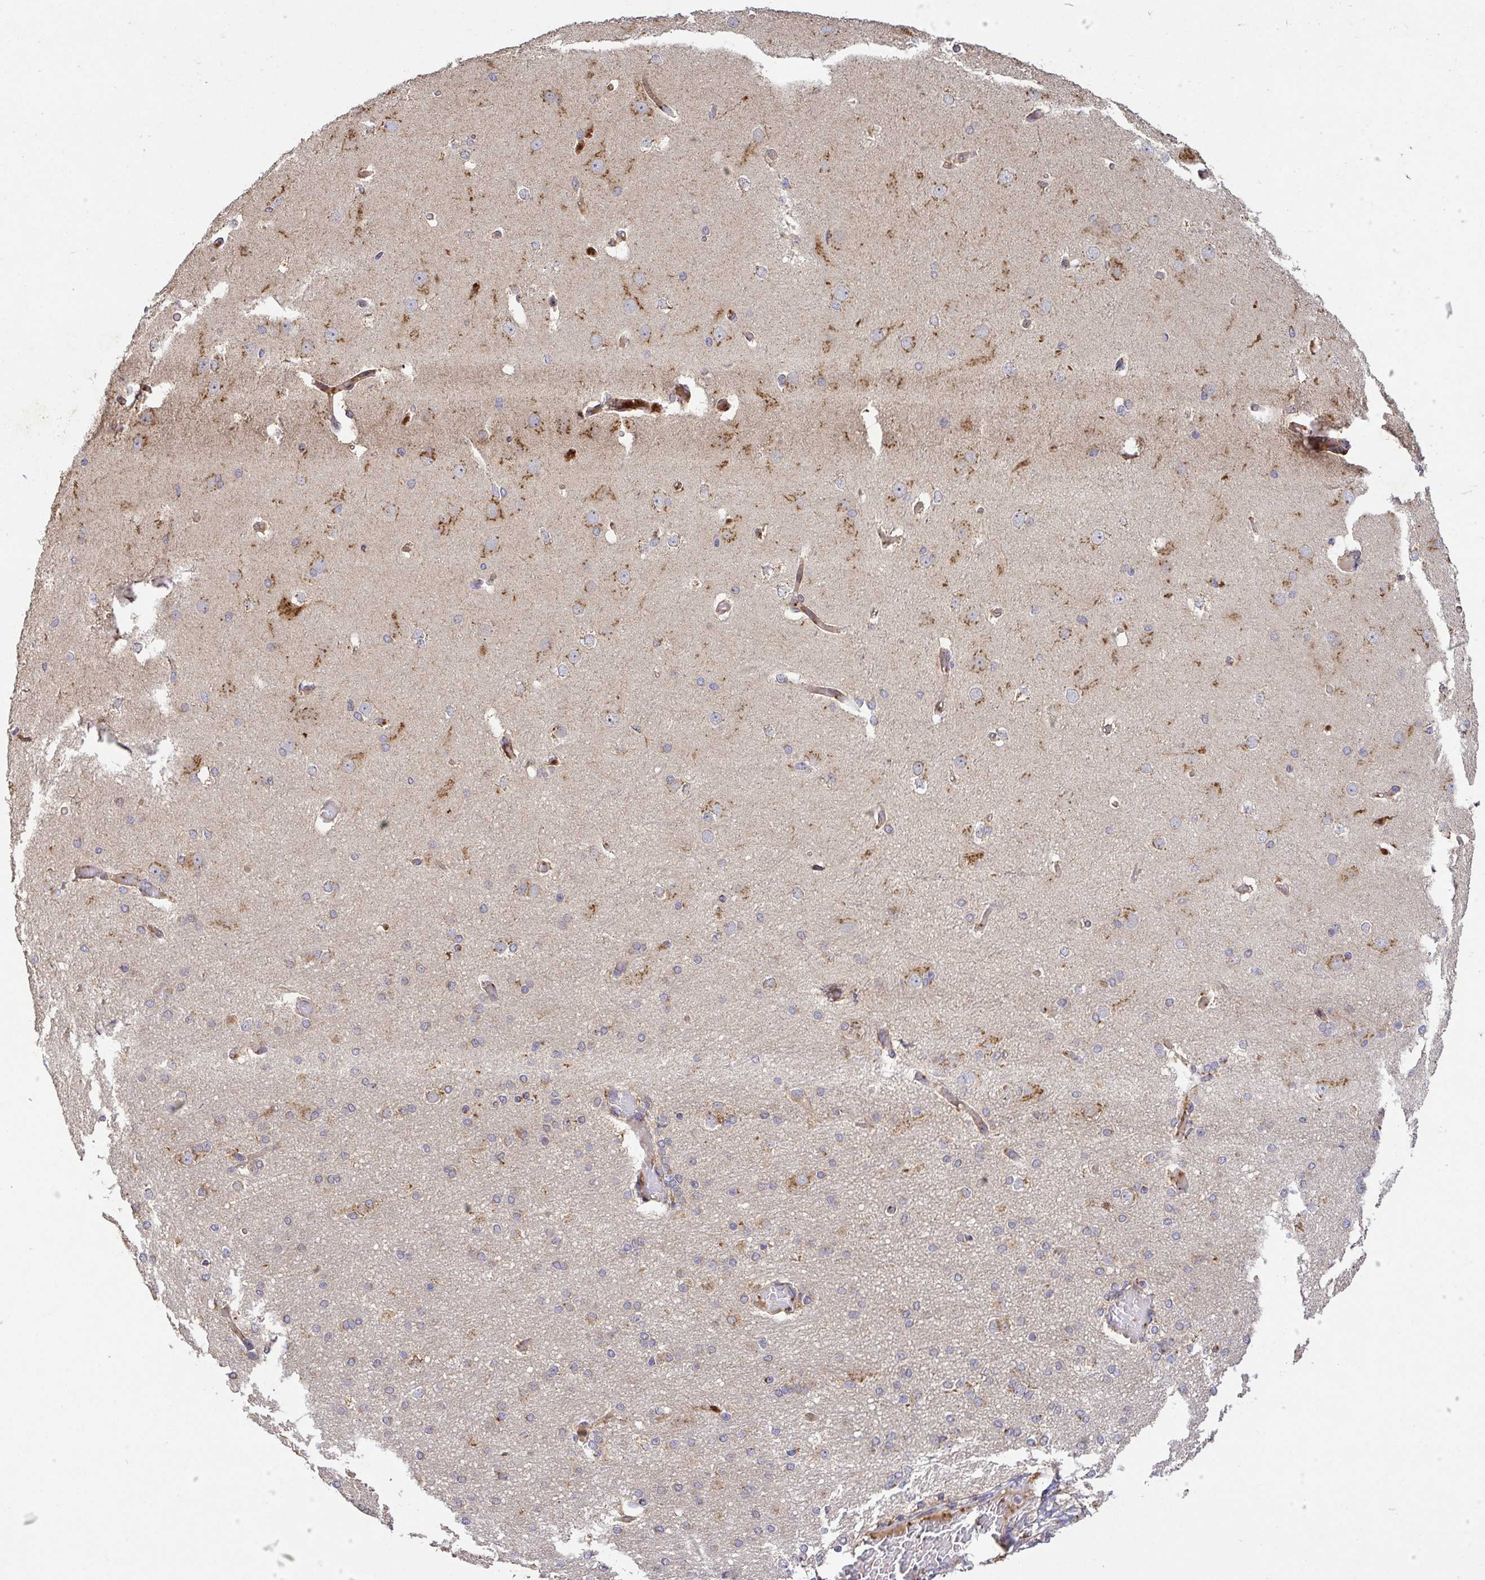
{"staining": {"intensity": "moderate", "quantity": "25%-75%", "location": "cytoplasmic/membranous"}, "tissue": "cerebral cortex", "cell_type": "Endothelial cells", "image_type": "normal", "snomed": [{"axis": "morphology", "description": "Normal tissue, NOS"}, {"axis": "morphology", "description": "Inflammation, NOS"}, {"axis": "topography", "description": "Cerebral cortex"}], "caption": "A brown stain highlights moderate cytoplasmic/membranous expression of a protein in endothelial cells of normal cerebral cortex. Immunohistochemistry (ihc) stains the protein in brown and the nuclei are stained blue.", "gene": "TM9SF4", "patient": {"sex": "male", "age": 6}}